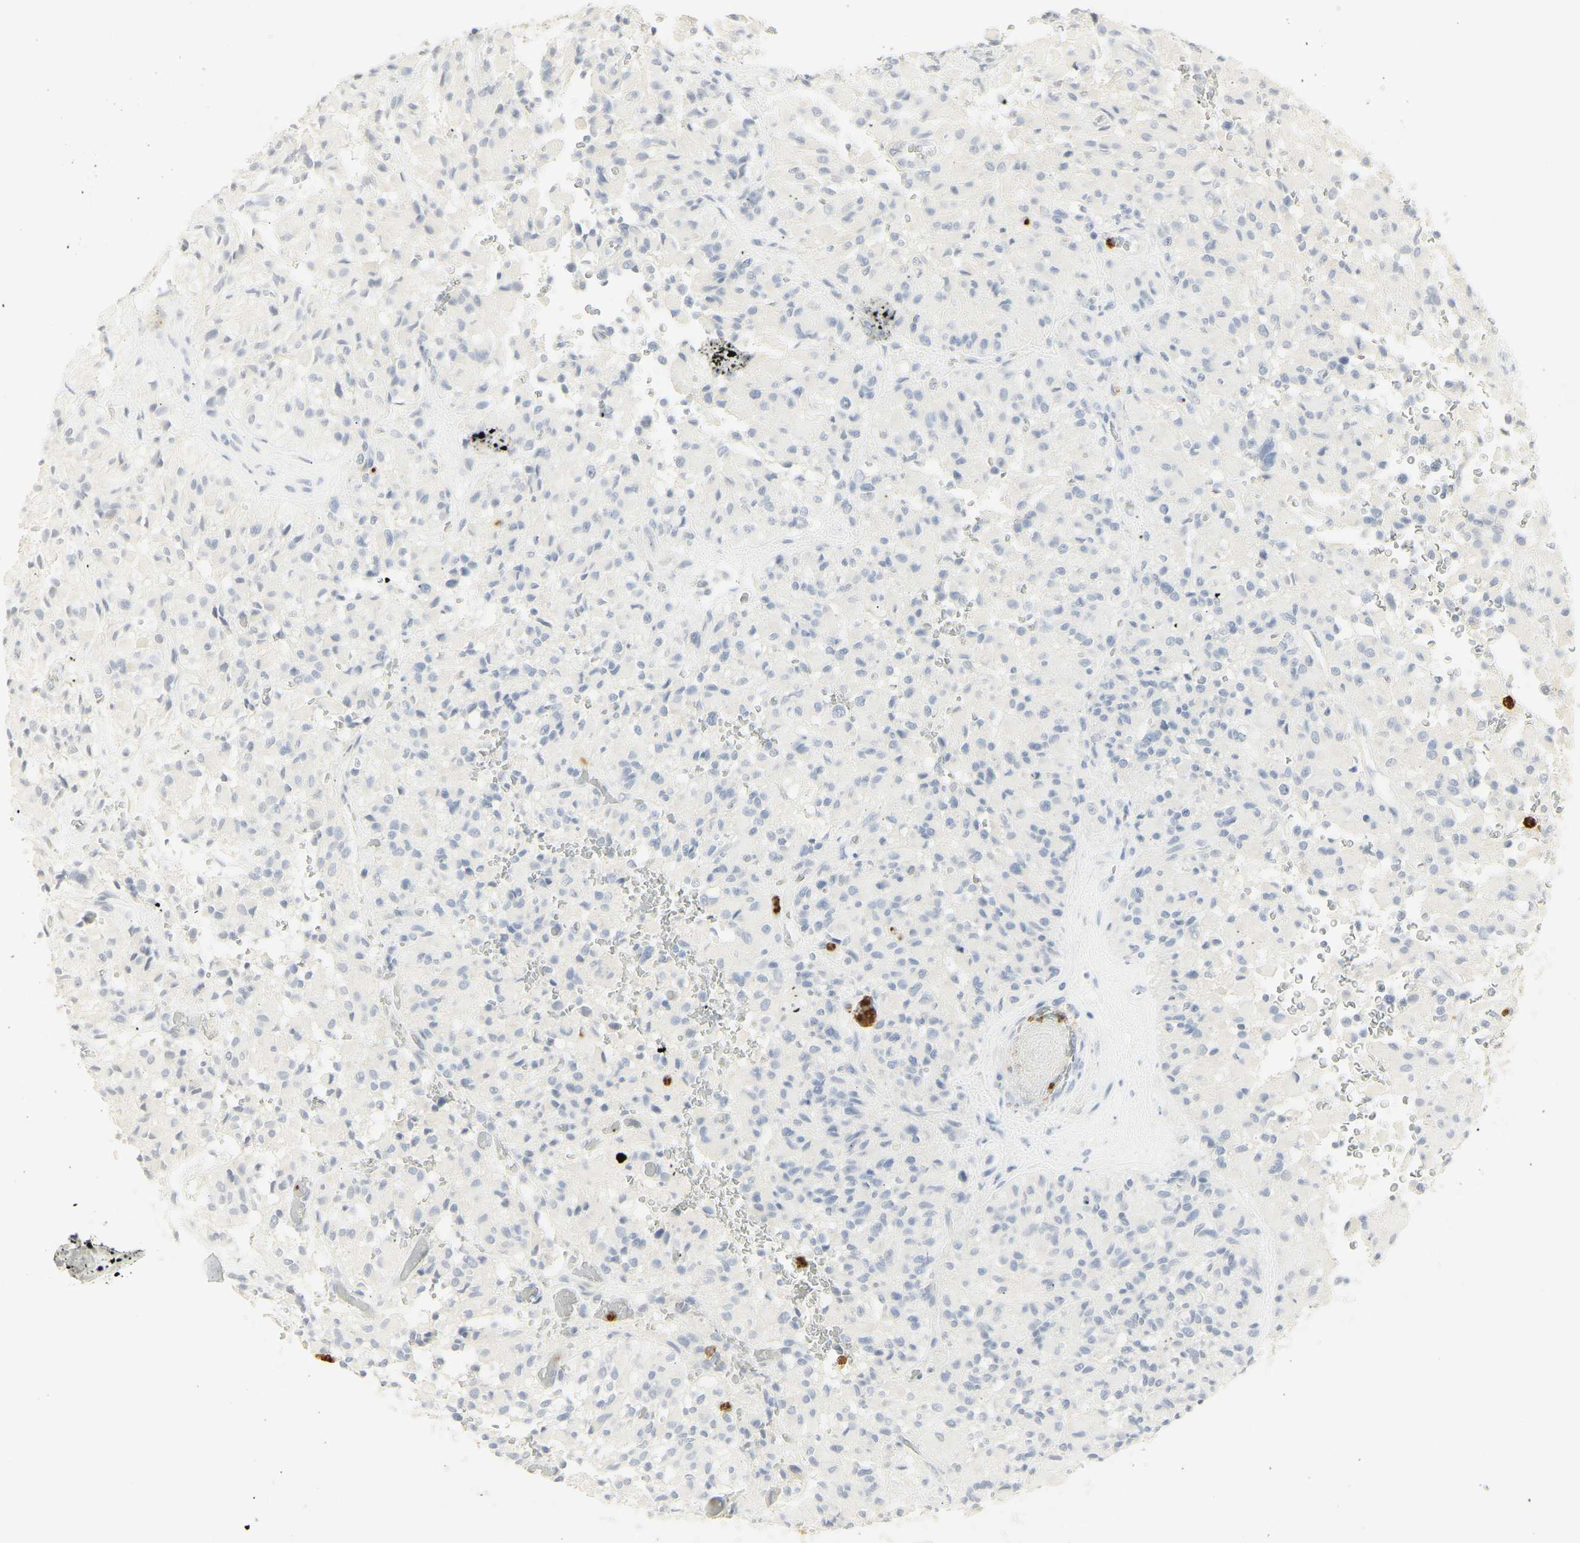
{"staining": {"intensity": "negative", "quantity": "none", "location": "none"}, "tissue": "glioma", "cell_type": "Tumor cells", "image_type": "cancer", "snomed": [{"axis": "morphology", "description": "Glioma, malignant, High grade"}, {"axis": "topography", "description": "Brain"}], "caption": "IHC of glioma demonstrates no staining in tumor cells.", "gene": "MPO", "patient": {"sex": "male", "age": 71}}